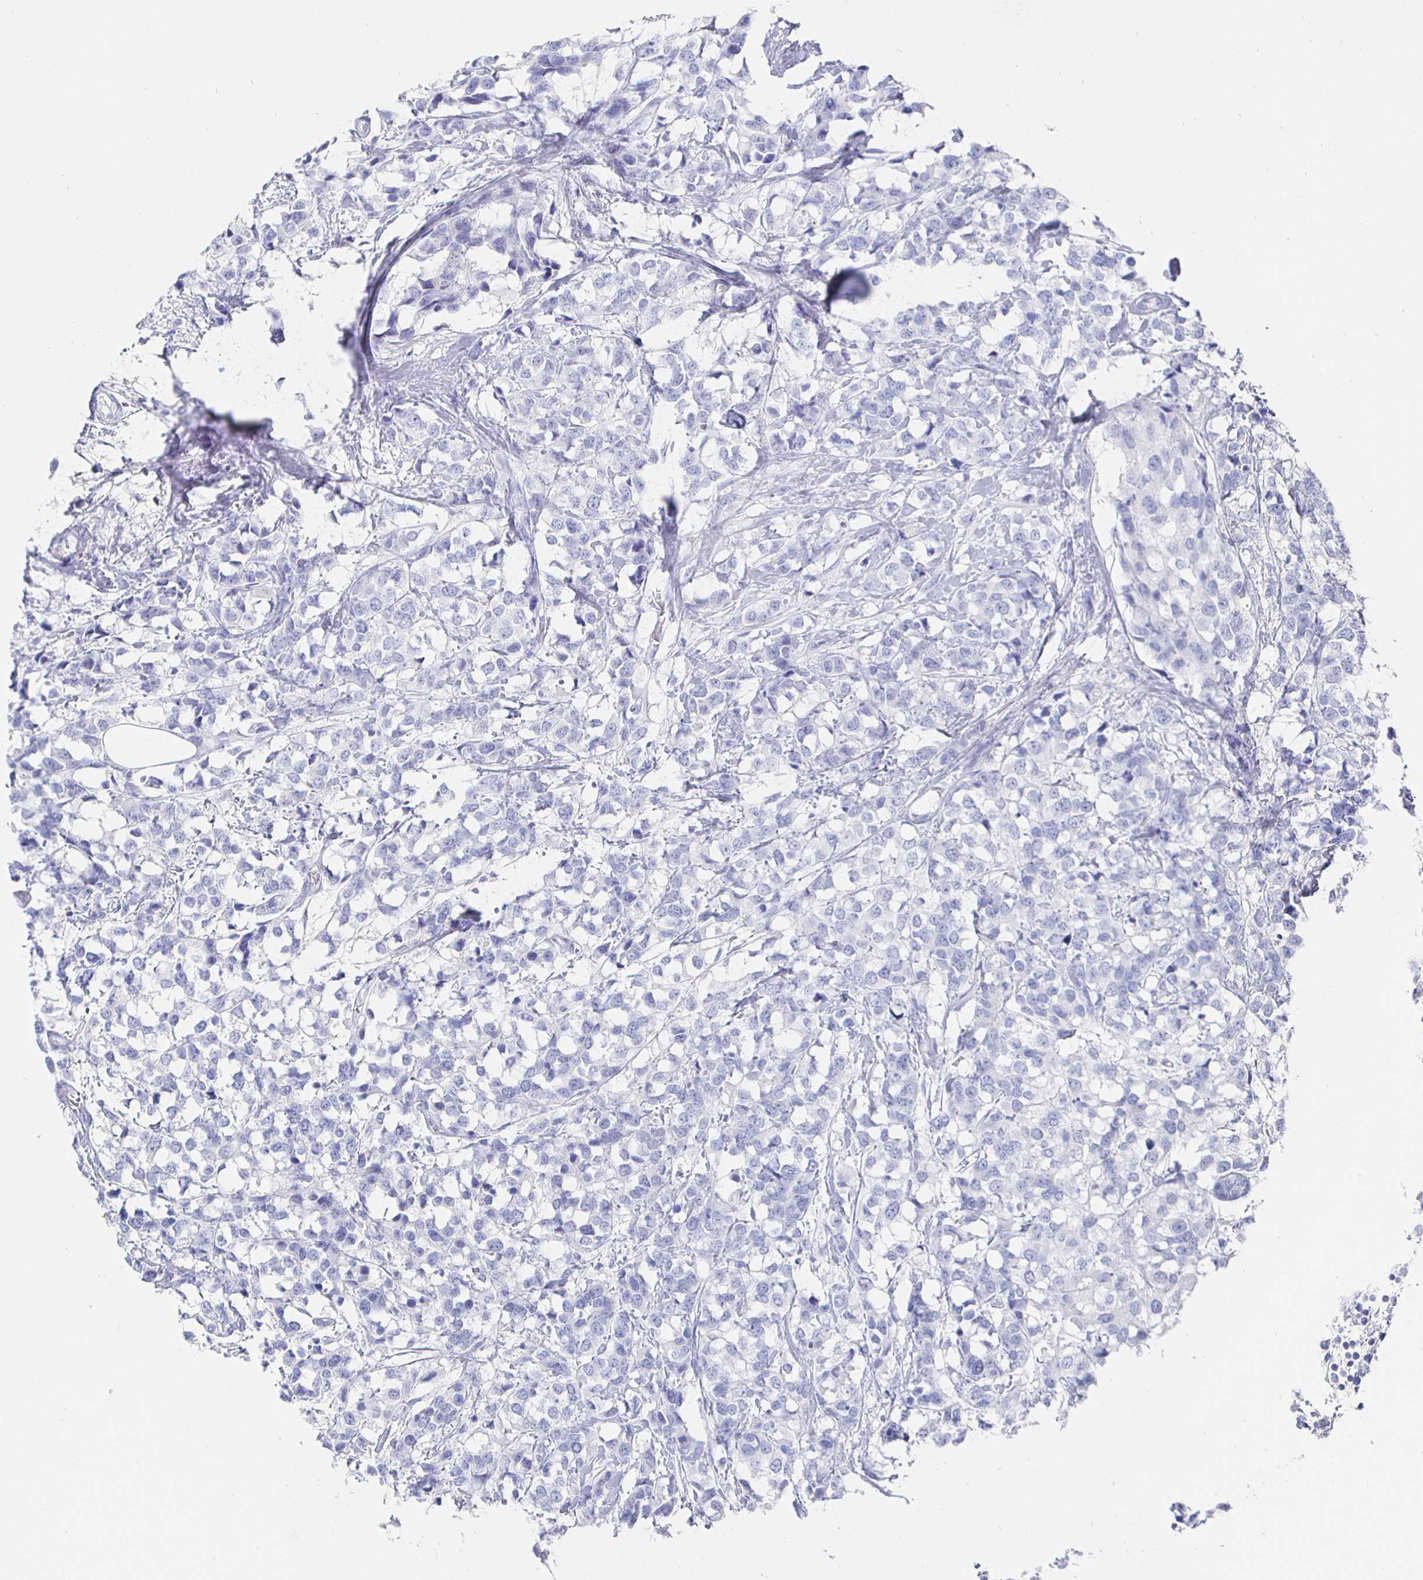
{"staining": {"intensity": "negative", "quantity": "none", "location": "none"}, "tissue": "breast cancer", "cell_type": "Tumor cells", "image_type": "cancer", "snomed": [{"axis": "morphology", "description": "Lobular carcinoma"}, {"axis": "topography", "description": "Breast"}], "caption": "Micrograph shows no protein staining in tumor cells of breast cancer tissue.", "gene": "CLCA1", "patient": {"sex": "female", "age": 59}}